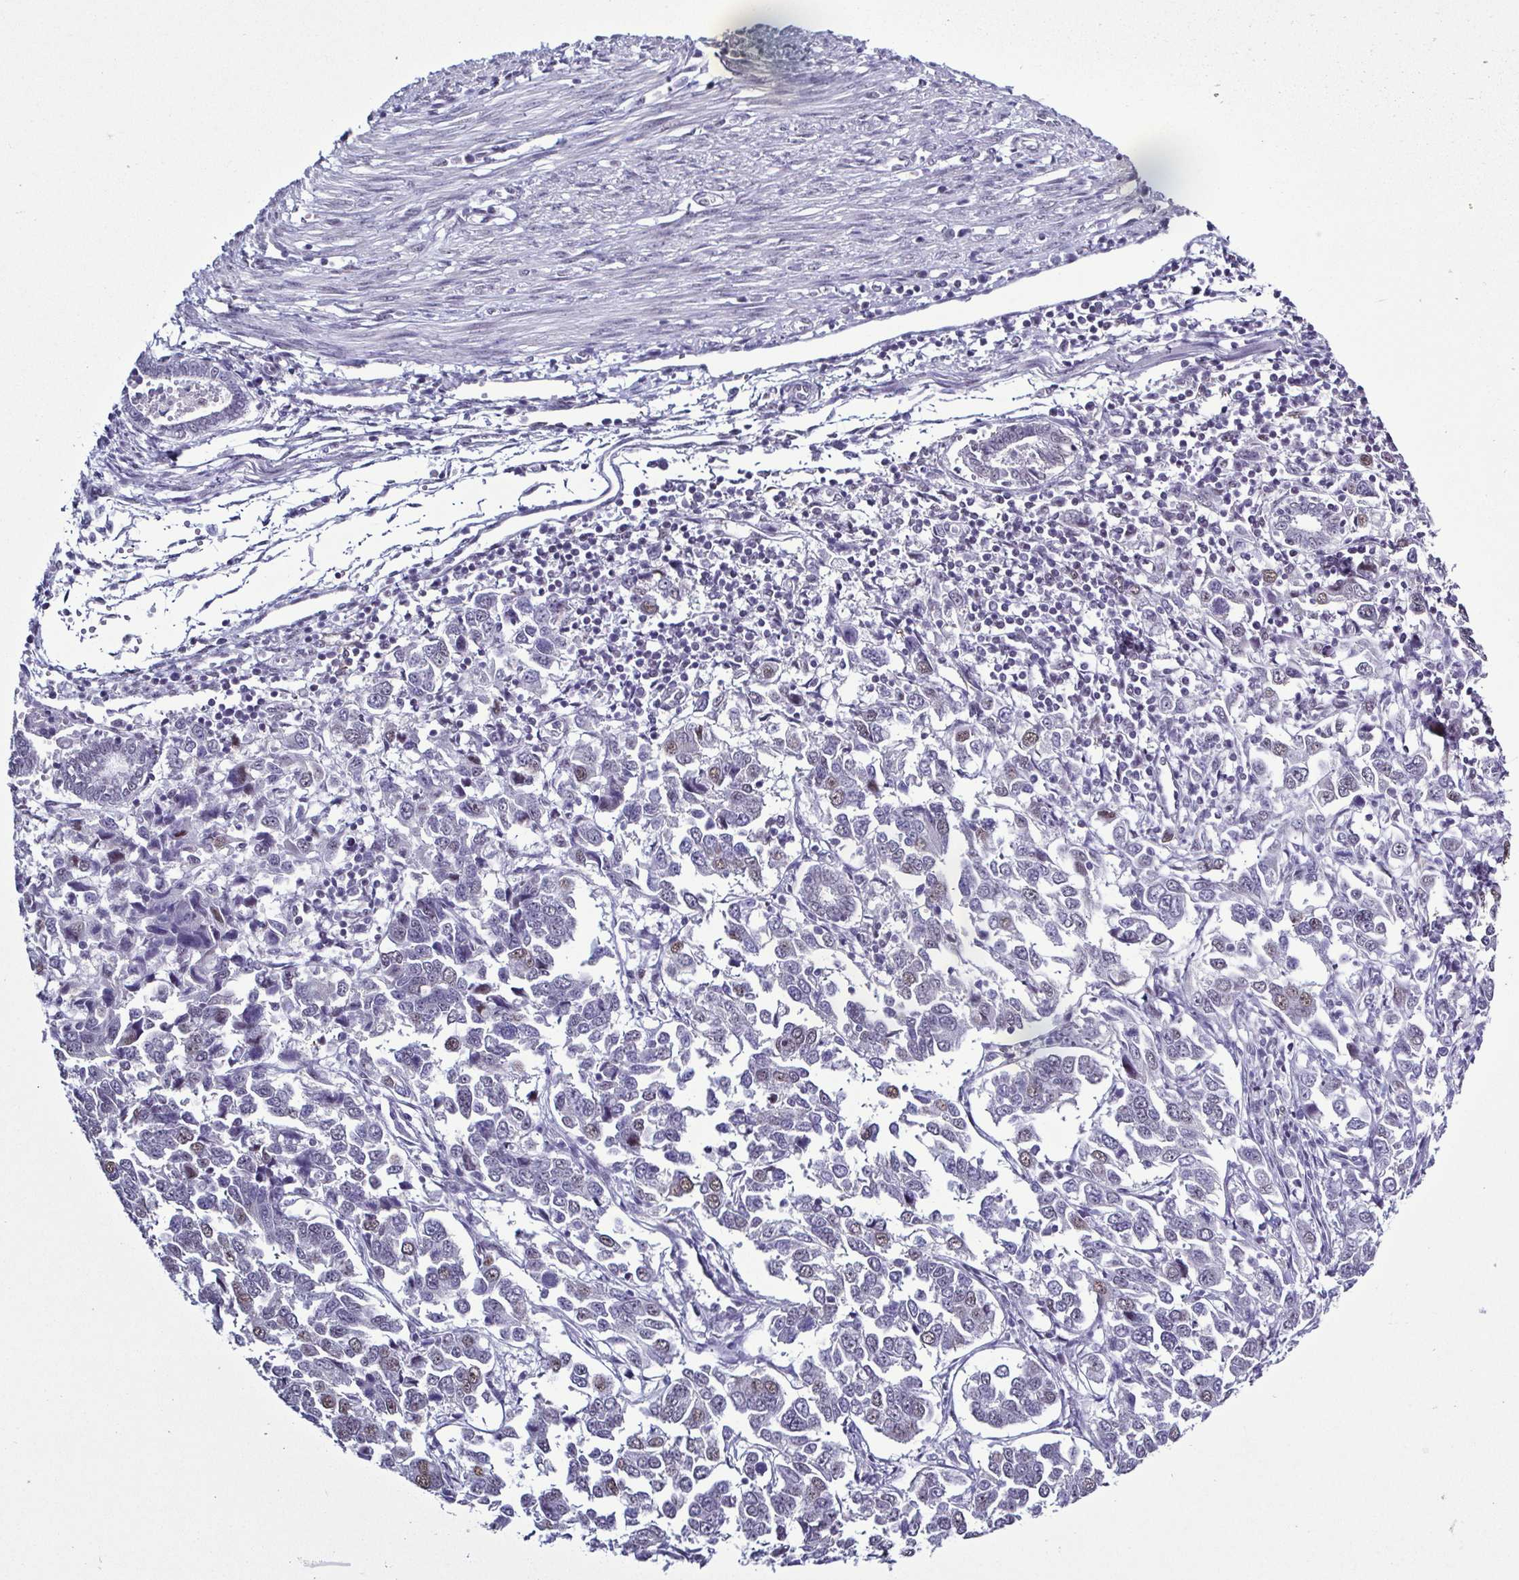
{"staining": {"intensity": "moderate", "quantity": "<25%", "location": "nuclear"}, "tissue": "endometrial cancer", "cell_type": "Tumor cells", "image_type": "cancer", "snomed": [{"axis": "morphology", "description": "Adenocarcinoma, NOS"}, {"axis": "topography", "description": "Endometrium"}], "caption": "Immunohistochemical staining of human adenocarcinoma (endometrial) displays low levels of moderate nuclear protein staining in about <25% of tumor cells. (Brightfield microscopy of DAB IHC at high magnification).", "gene": "TMEM92", "patient": {"sex": "female", "age": 43}}